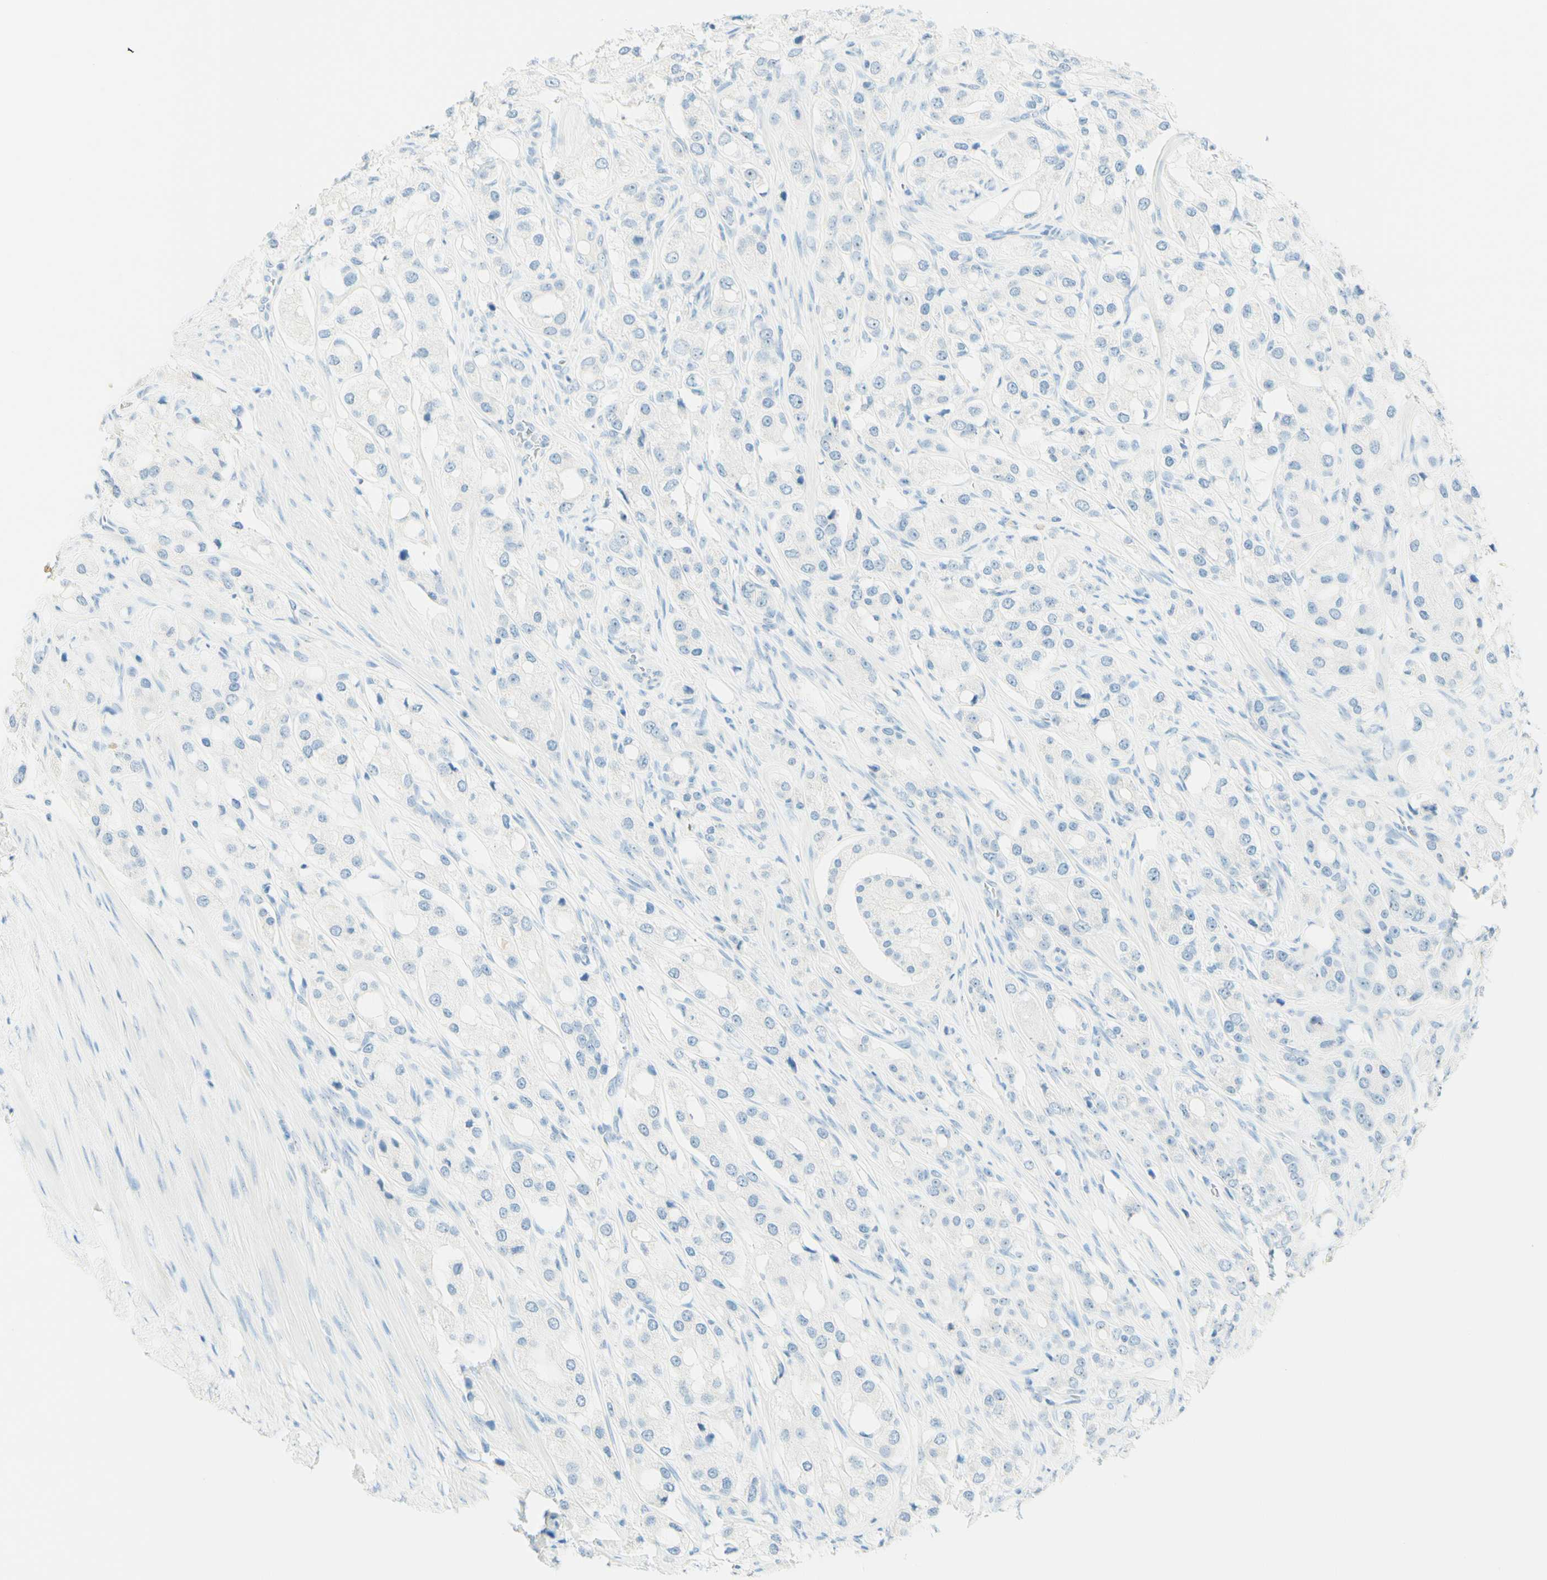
{"staining": {"intensity": "negative", "quantity": "none", "location": "none"}, "tissue": "prostate cancer", "cell_type": "Tumor cells", "image_type": "cancer", "snomed": [{"axis": "morphology", "description": "Adenocarcinoma, High grade"}, {"axis": "topography", "description": "Prostate"}], "caption": "Immunohistochemistry of human prostate high-grade adenocarcinoma shows no positivity in tumor cells. (DAB (3,3'-diaminobenzidine) IHC, high magnification).", "gene": "FMR1NB", "patient": {"sex": "male", "age": 65}}